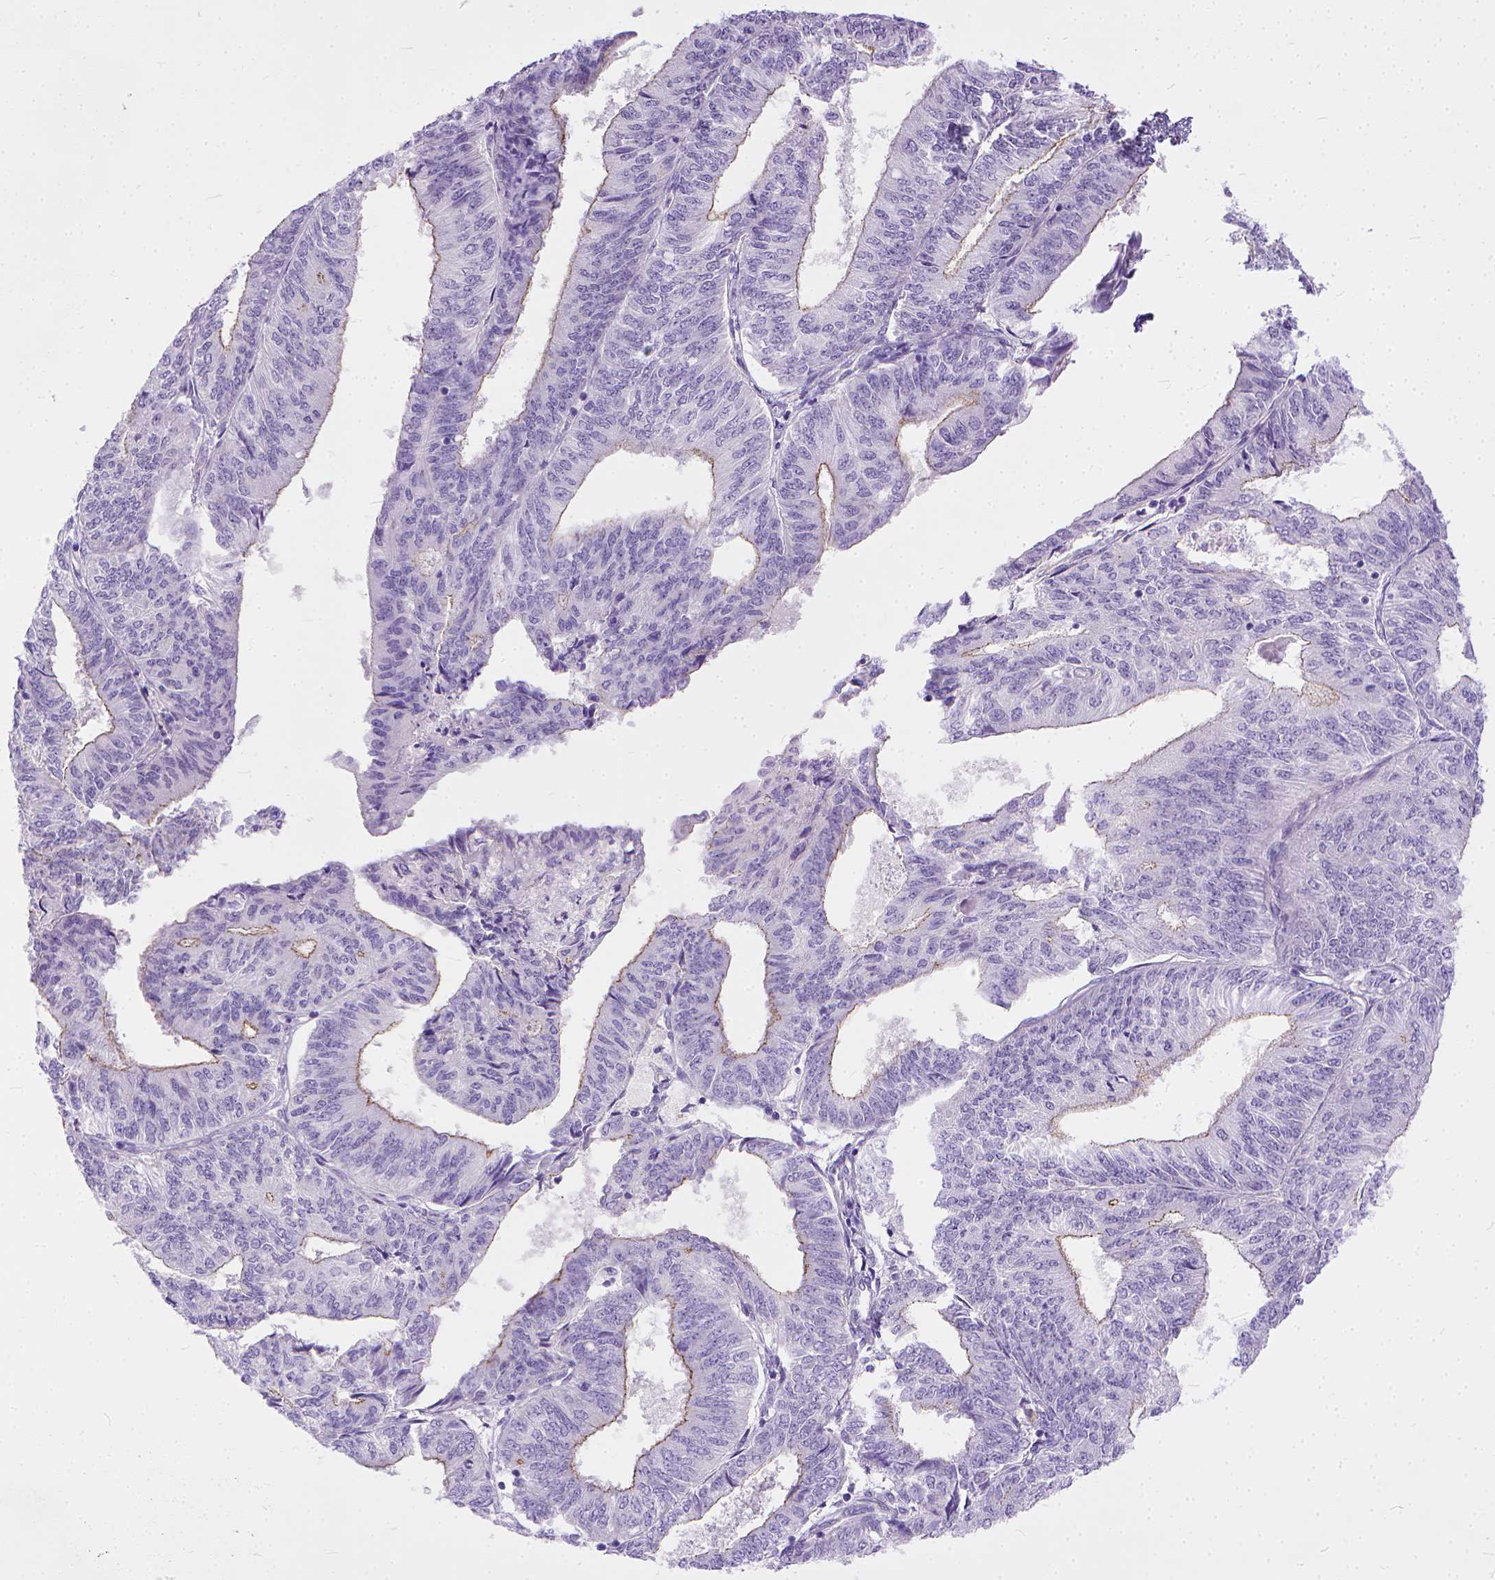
{"staining": {"intensity": "weak", "quantity": "25%-75%", "location": "nuclear"}, "tissue": "endometrial cancer", "cell_type": "Tumor cells", "image_type": "cancer", "snomed": [{"axis": "morphology", "description": "Adenocarcinoma, NOS"}, {"axis": "topography", "description": "Endometrium"}], "caption": "Immunohistochemistry (IHC) of adenocarcinoma (endometrial) demonstrates low levels of weak nuclear positivity in about 25%-75% of tumor cells.", "gene": "ADGRF1", "patient": {"sex": "female", "age": 58}}